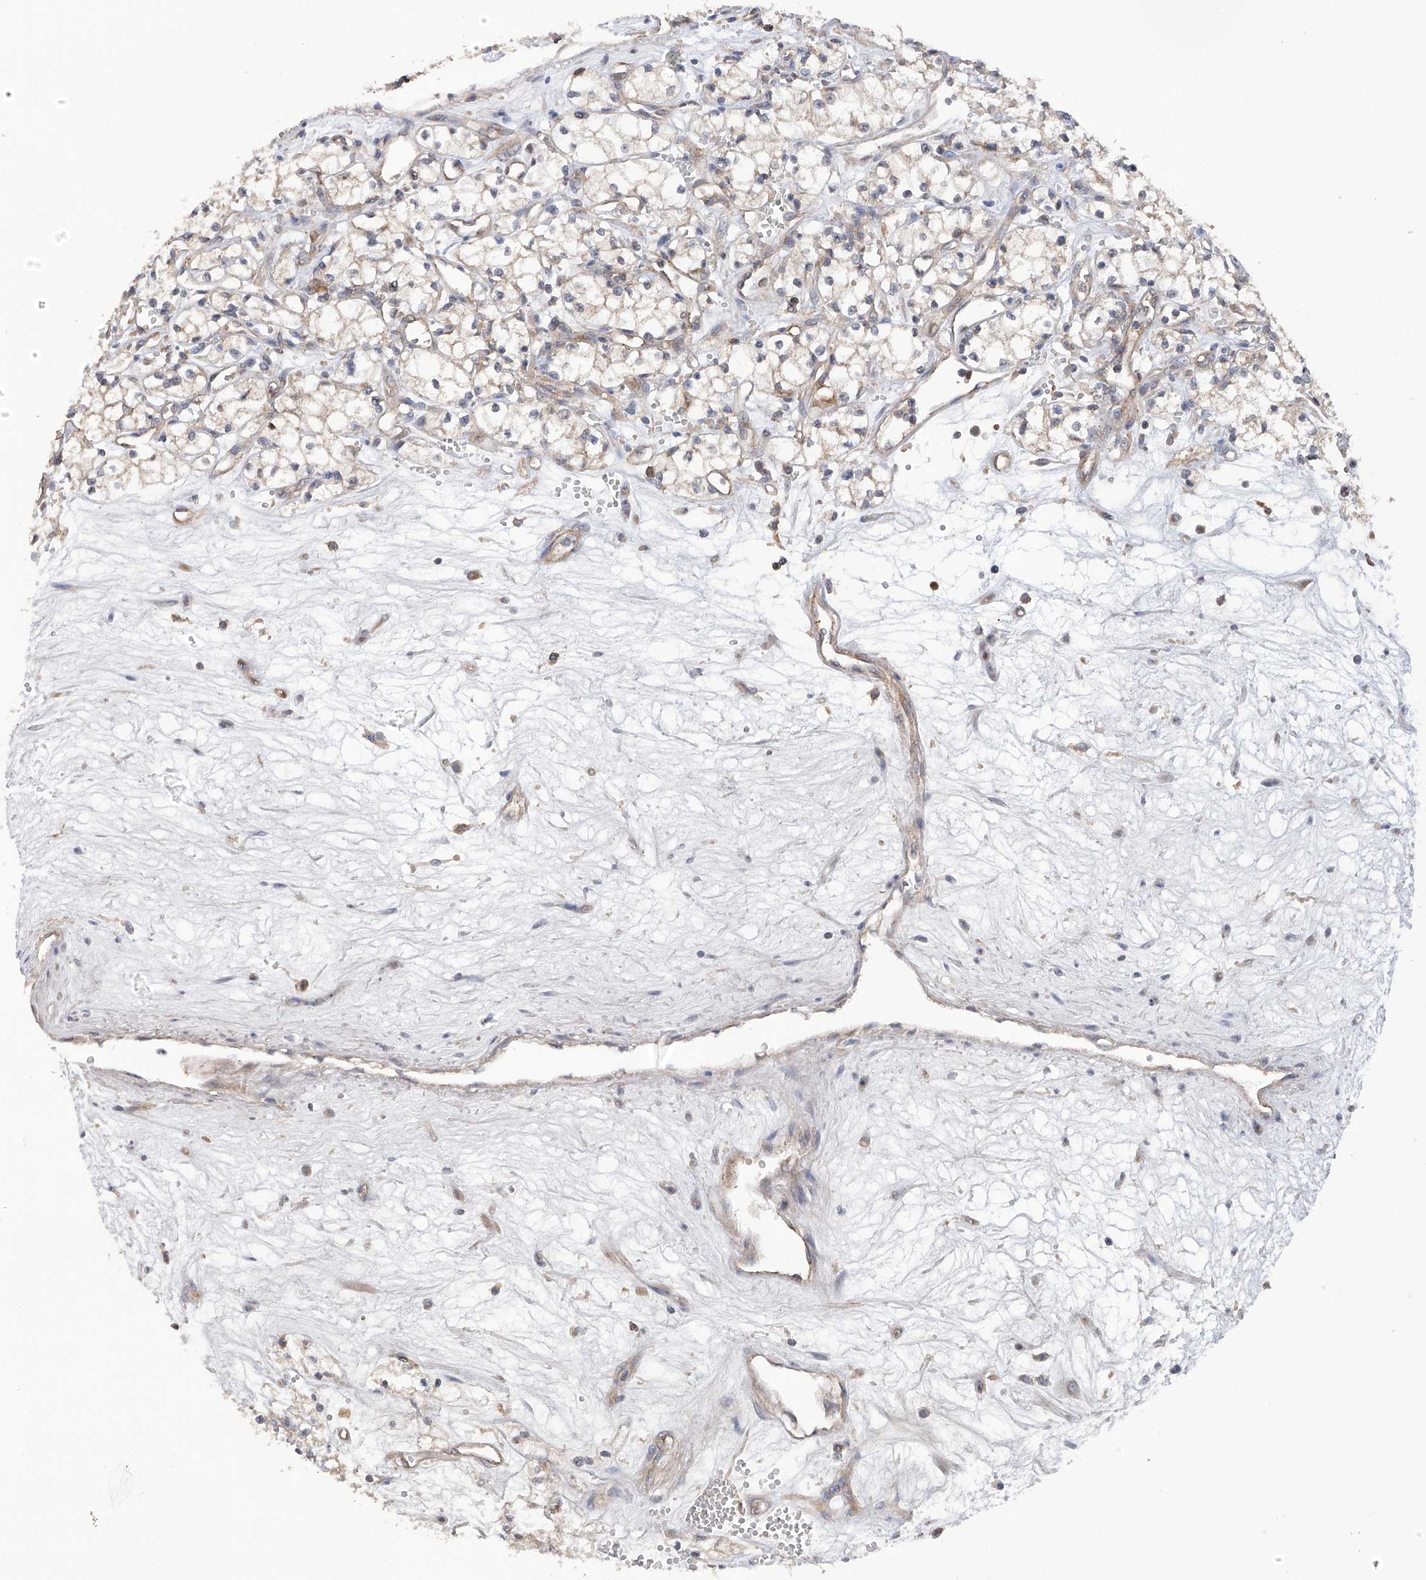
{"staining": {"intensity": "negative", "quantity": "none", "location": "none"}, "tissue": "renal cancer", "cell_type": "Tumor cells", "image_type": "cancer", "snomed": [{"axis": "morphology", "description": "Adenocarcinoma, NOS"}, {"axis": "topography", "description": "Kidney"}], "caption": "DAB (3,3'-diaminobenzidine) immunohistochemical staining of renal adenocarcinoma demonstrates no significant staining in tumor cells.", "gene": "NUDT17", "patient": {"sex": "male", "age": 59}}